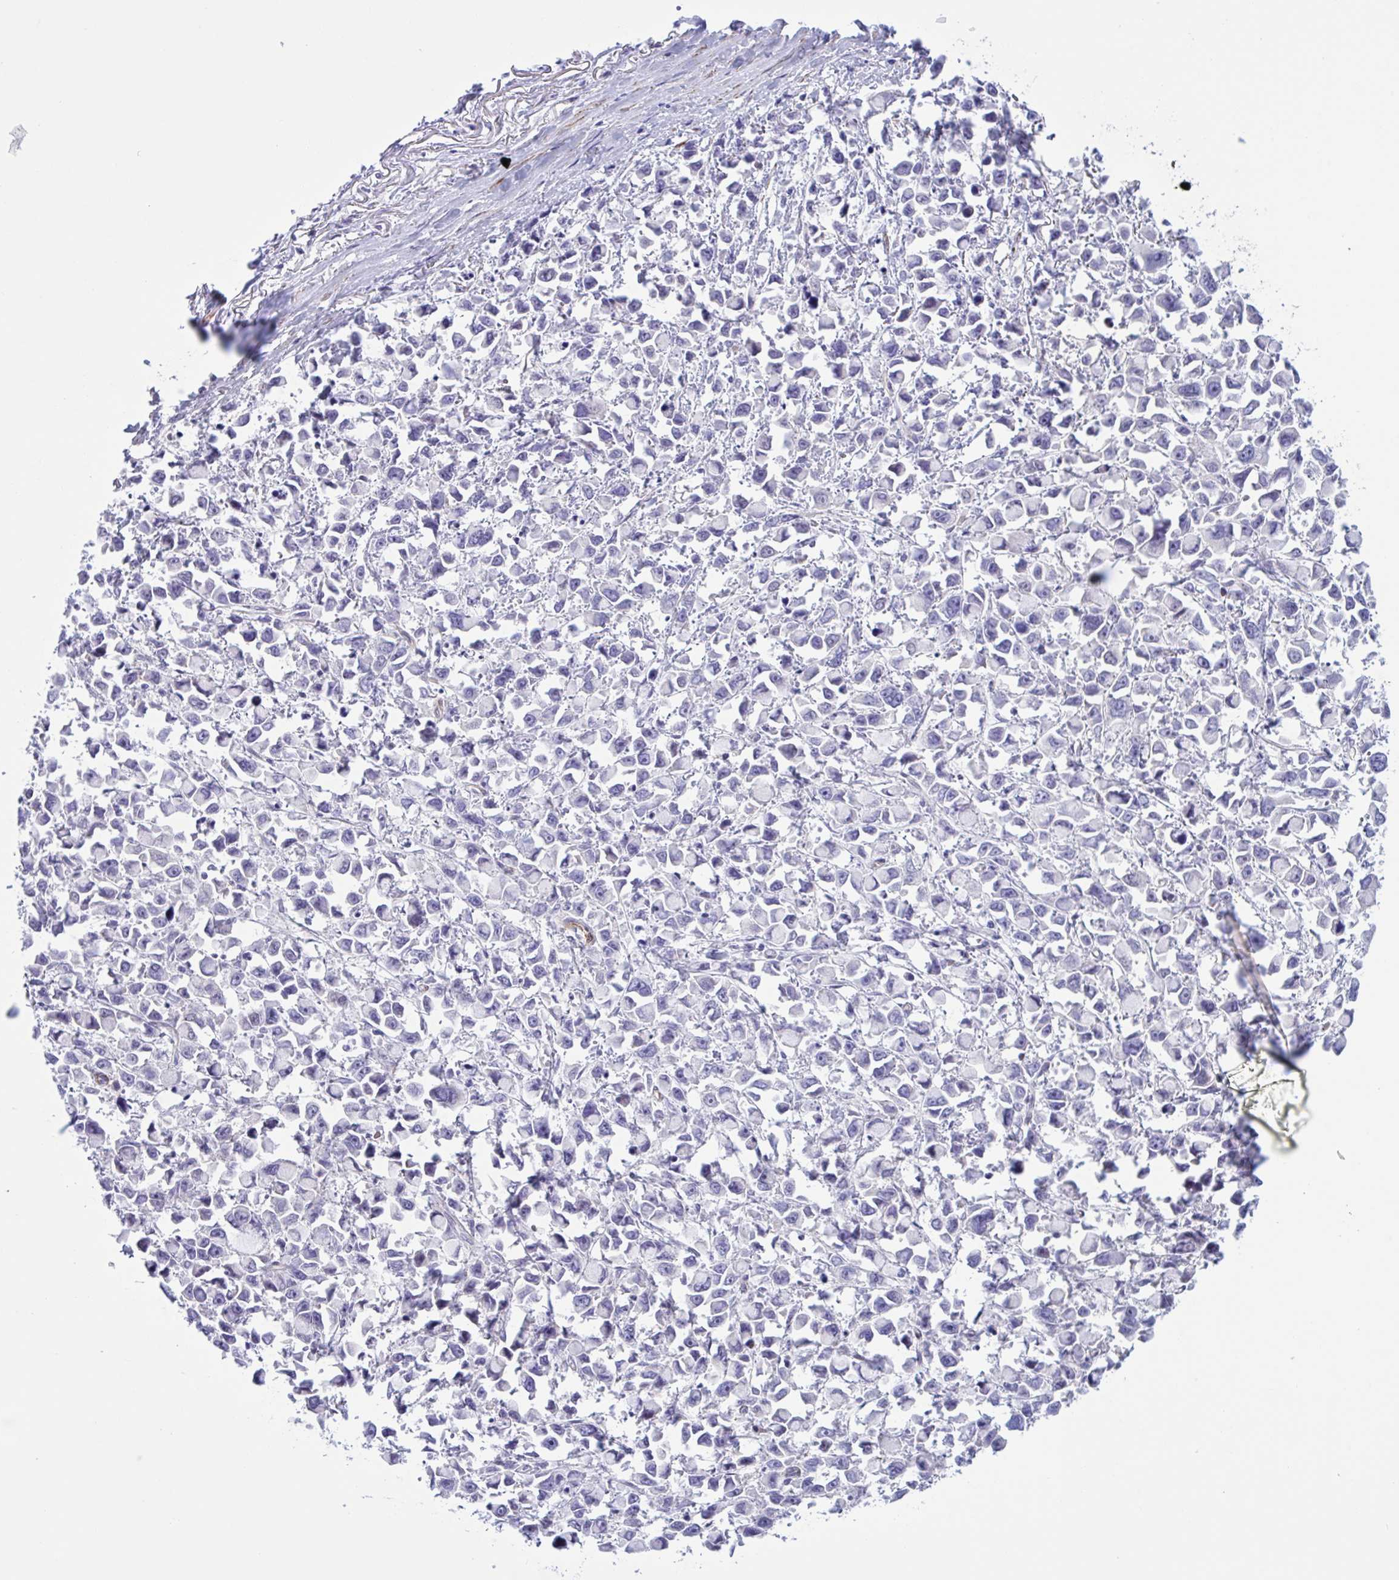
{"staining": {"intensity": "negative", "quantity": "none", "location": "none"}, "tissue": "stomach cancer", "cell_type": "Tumor cells", "image_type": "cancer", "snomed": [{"axis": "morphology", "description": "Adenocarcinoma, NOS"}, {"axis": "topography", "description": "Stomach"}], "caption": "Immunohistochemistry (IHC) micrograph of adenocarcinoma (stomach) stained for a protein (brown), which shows no expression in tumor cells.", "gene": "AHCYL2", "patient": {"sex": "female", "age": 81}}